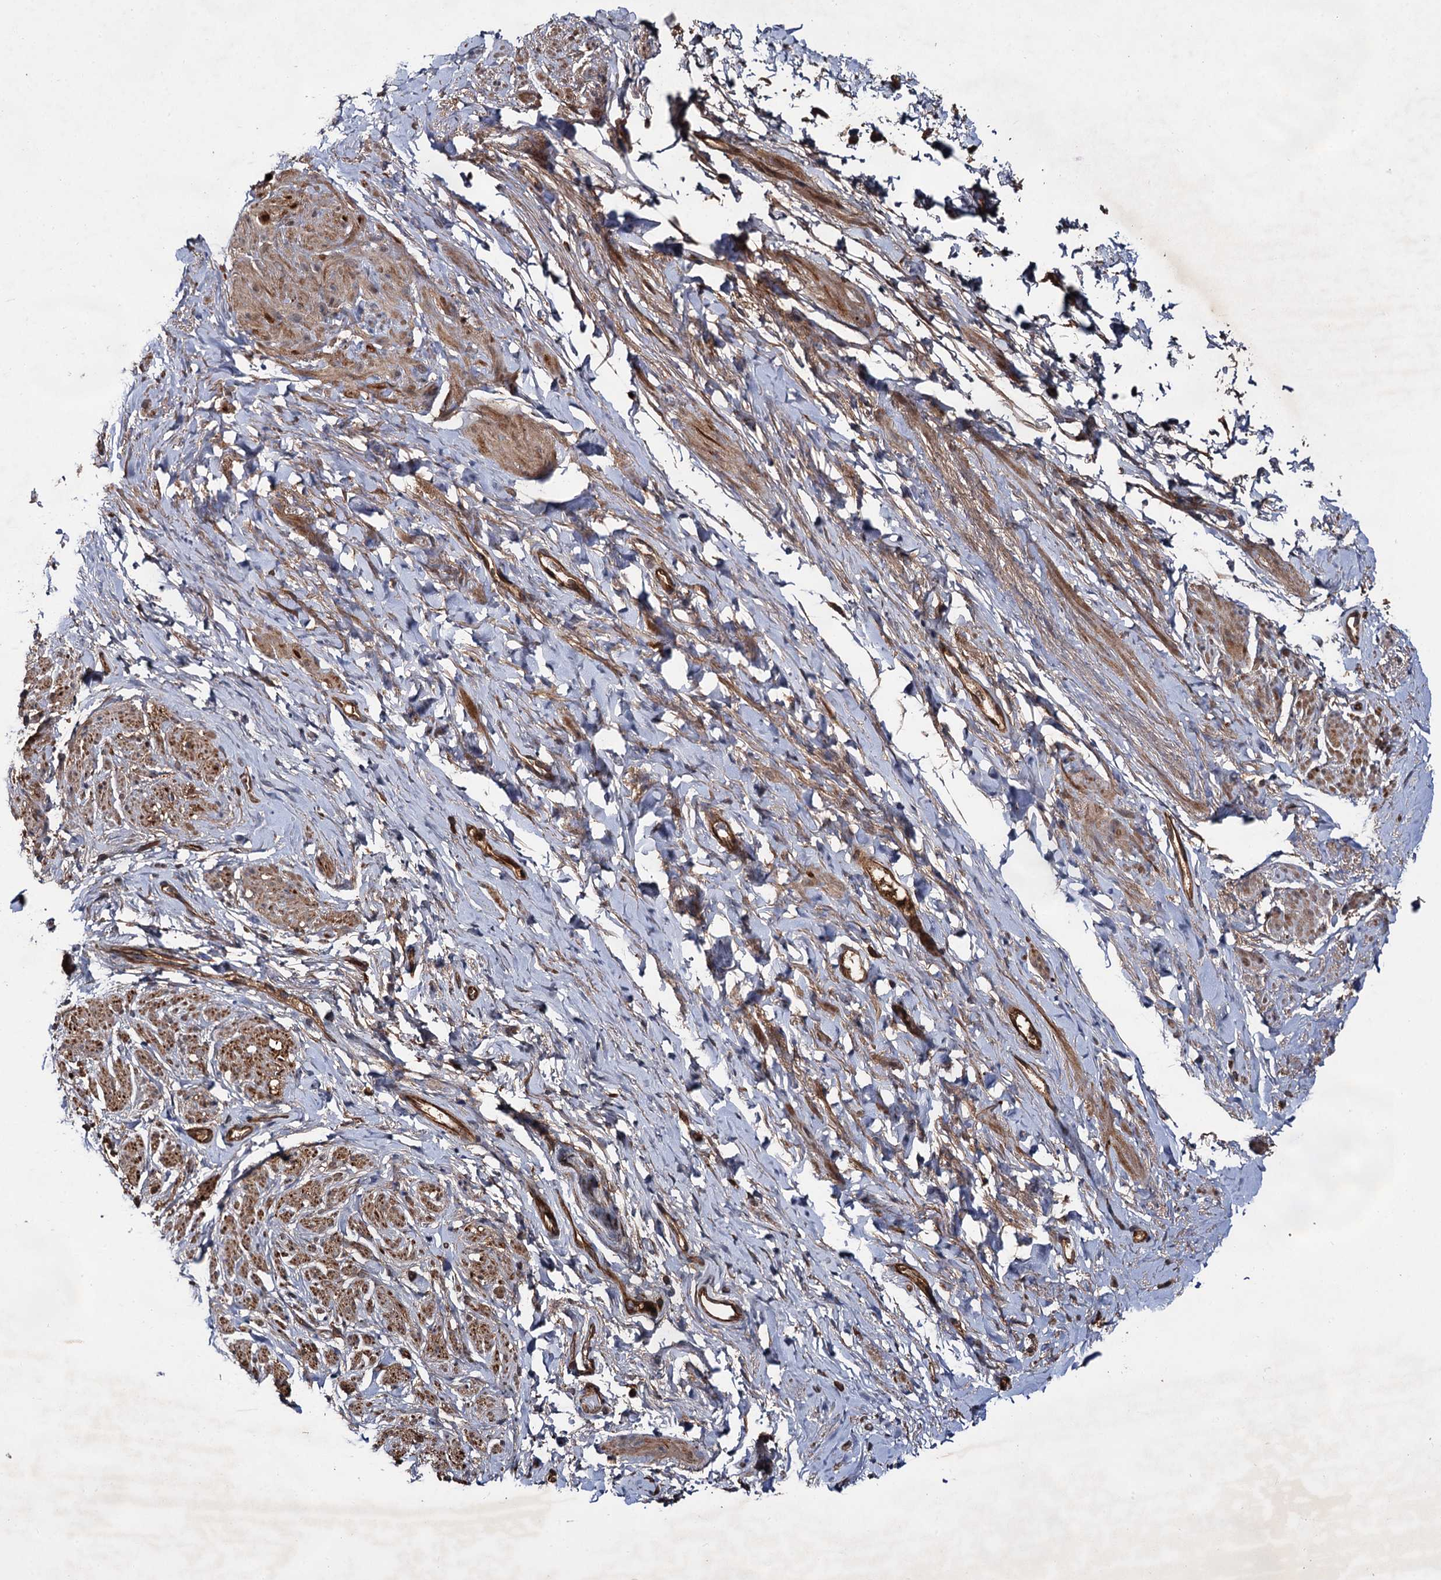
{"staining": {"intensity": "moderate", "quantity": "25%-75%", "location": "cytoplasmic/membranous"}, "tissue": "smooth muscle", "cell_type": "Smooth muscle cells", "image_type": "normal", "snomed": [{"axis": "morphology", "description": "Normal tissue, NOS"}, {"axis": "topography", "description": "Smooth muscle"}, {"axis": "topography", "description": "Peripheral nerve tissue"}], "caption": "The immunohistochemical stain shows moderate cytoplasmic/membranous staining in smooth muscle cells of normal smooth muscle.", "gene": "TEX9", "patient": {"sex": "male", "age": 69}}